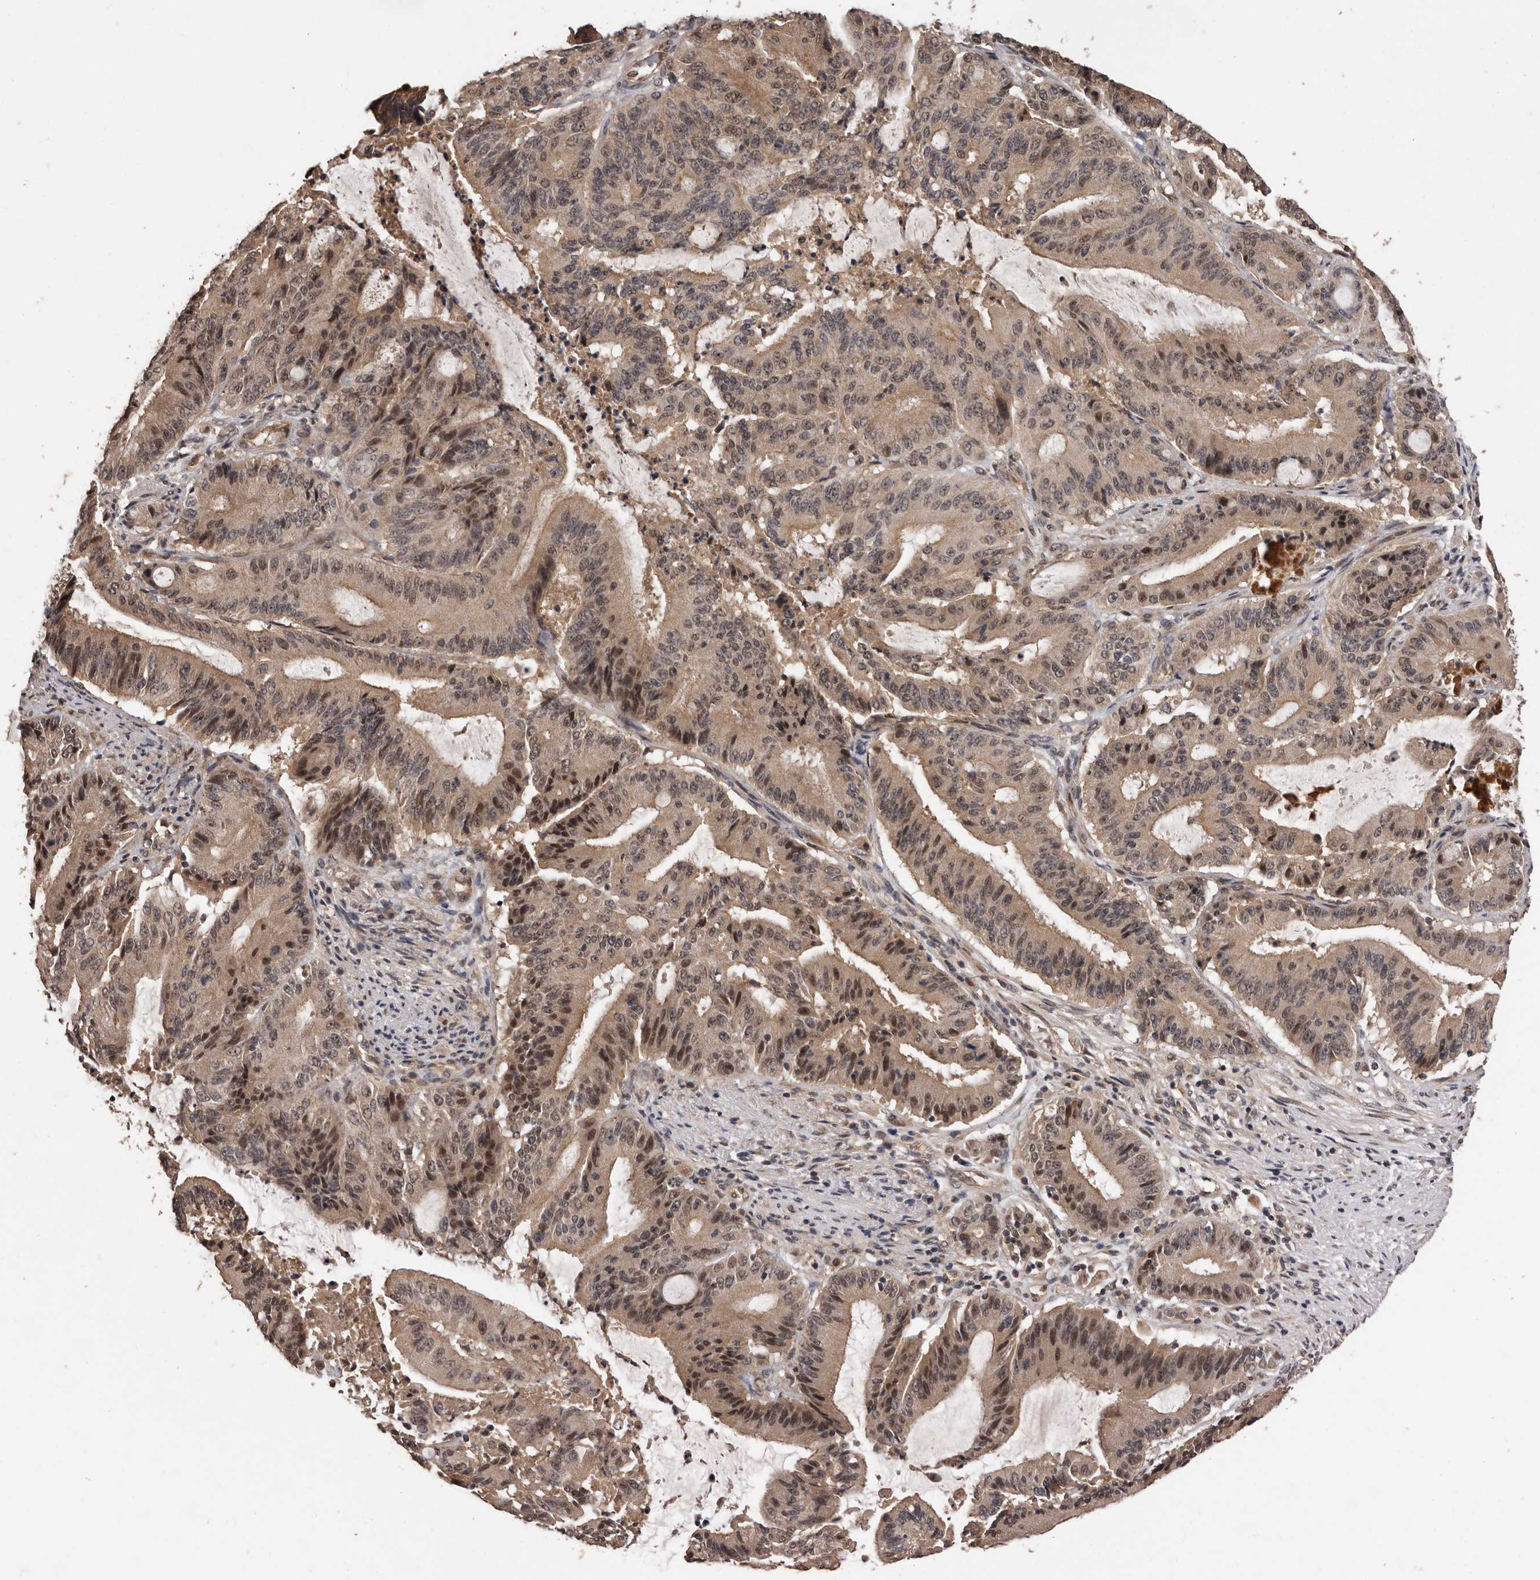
{"staining": {"intensity": "moderate", "quantity": "25%-75%", "location": "cytoplasmic/membranous,nuclear"}, "tissue": "liver cancer", "cell_type": "Tumor cells", "image_type": "cancer", "snomed": [{"axis": "morphology", "description": "Normal tissue, NOS"}, {"axis": "morphology", "description": "Cholangiocarcinoma"}, {"axis": "topography", "description": "Liver"}, {"axis": "topography", "description": "Peripheral nerve tissue"}], "caption": "The micrograph demonstrates immunohistochemical staining of cholangiocarcinoma (liver). There is moderate cytoplasmic/membranous and nuclear positivity is appreciated in approximately 25%-75% of tumor cells.", "gene": "VPS37A", "patient": {"sex": "female", "age": 73}}